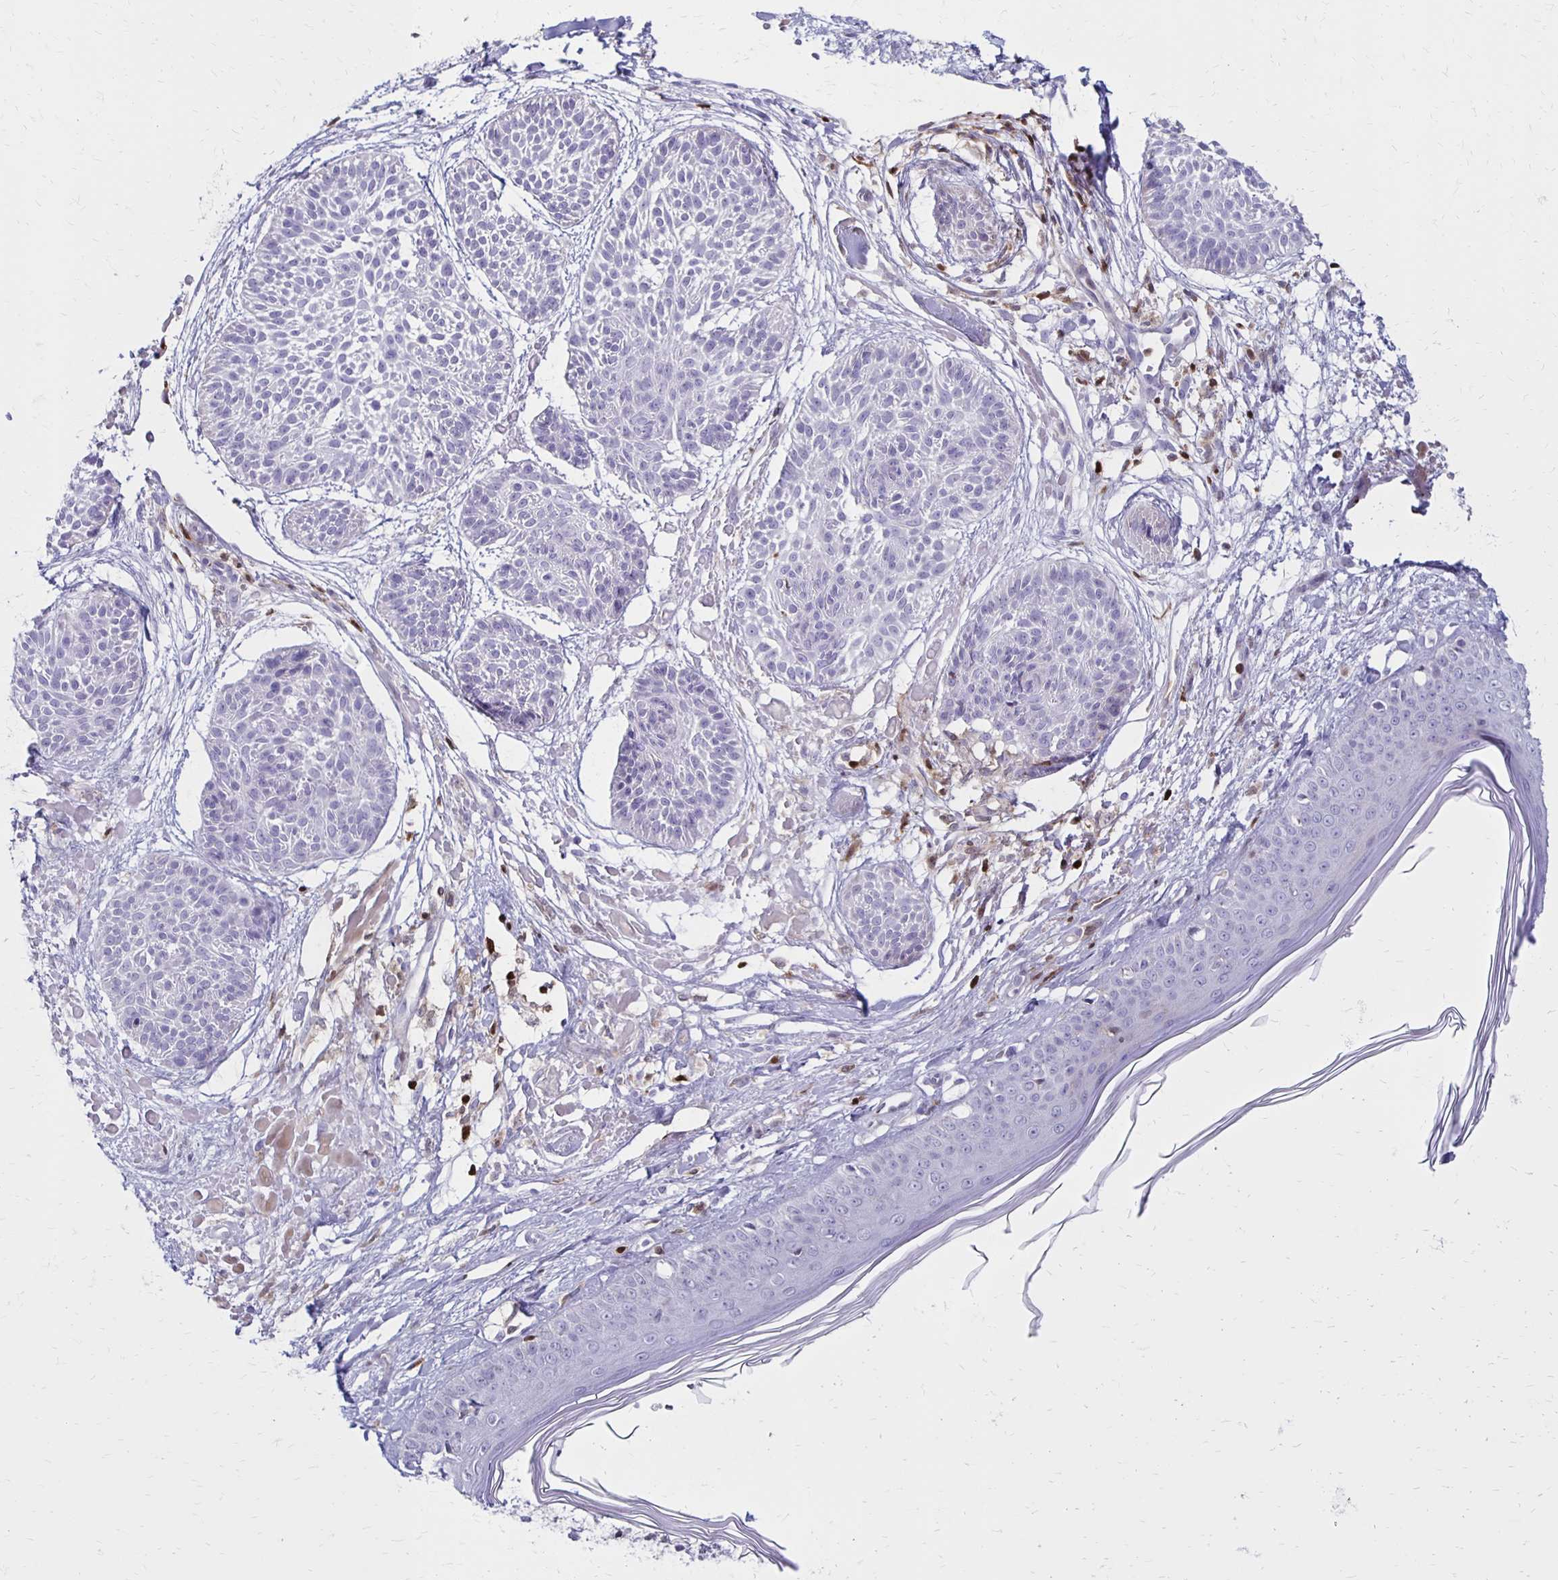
{"staining": {"intensity": "negative", "quantity": "none", "location": "none"}, "tissue": "skin cancer", "cell_type": "Tumor cells", "image_type": "cancer", "snomed": [{"axis": "morphology", "description": "Basal cell carcinoma"}, {"axis": "topography", "description": "Skin"}], "caption": "Tumor cells show no significant staining in skin cancer.", "gene": "CCL21", "patient": {"sex": "female", "age": 78}}